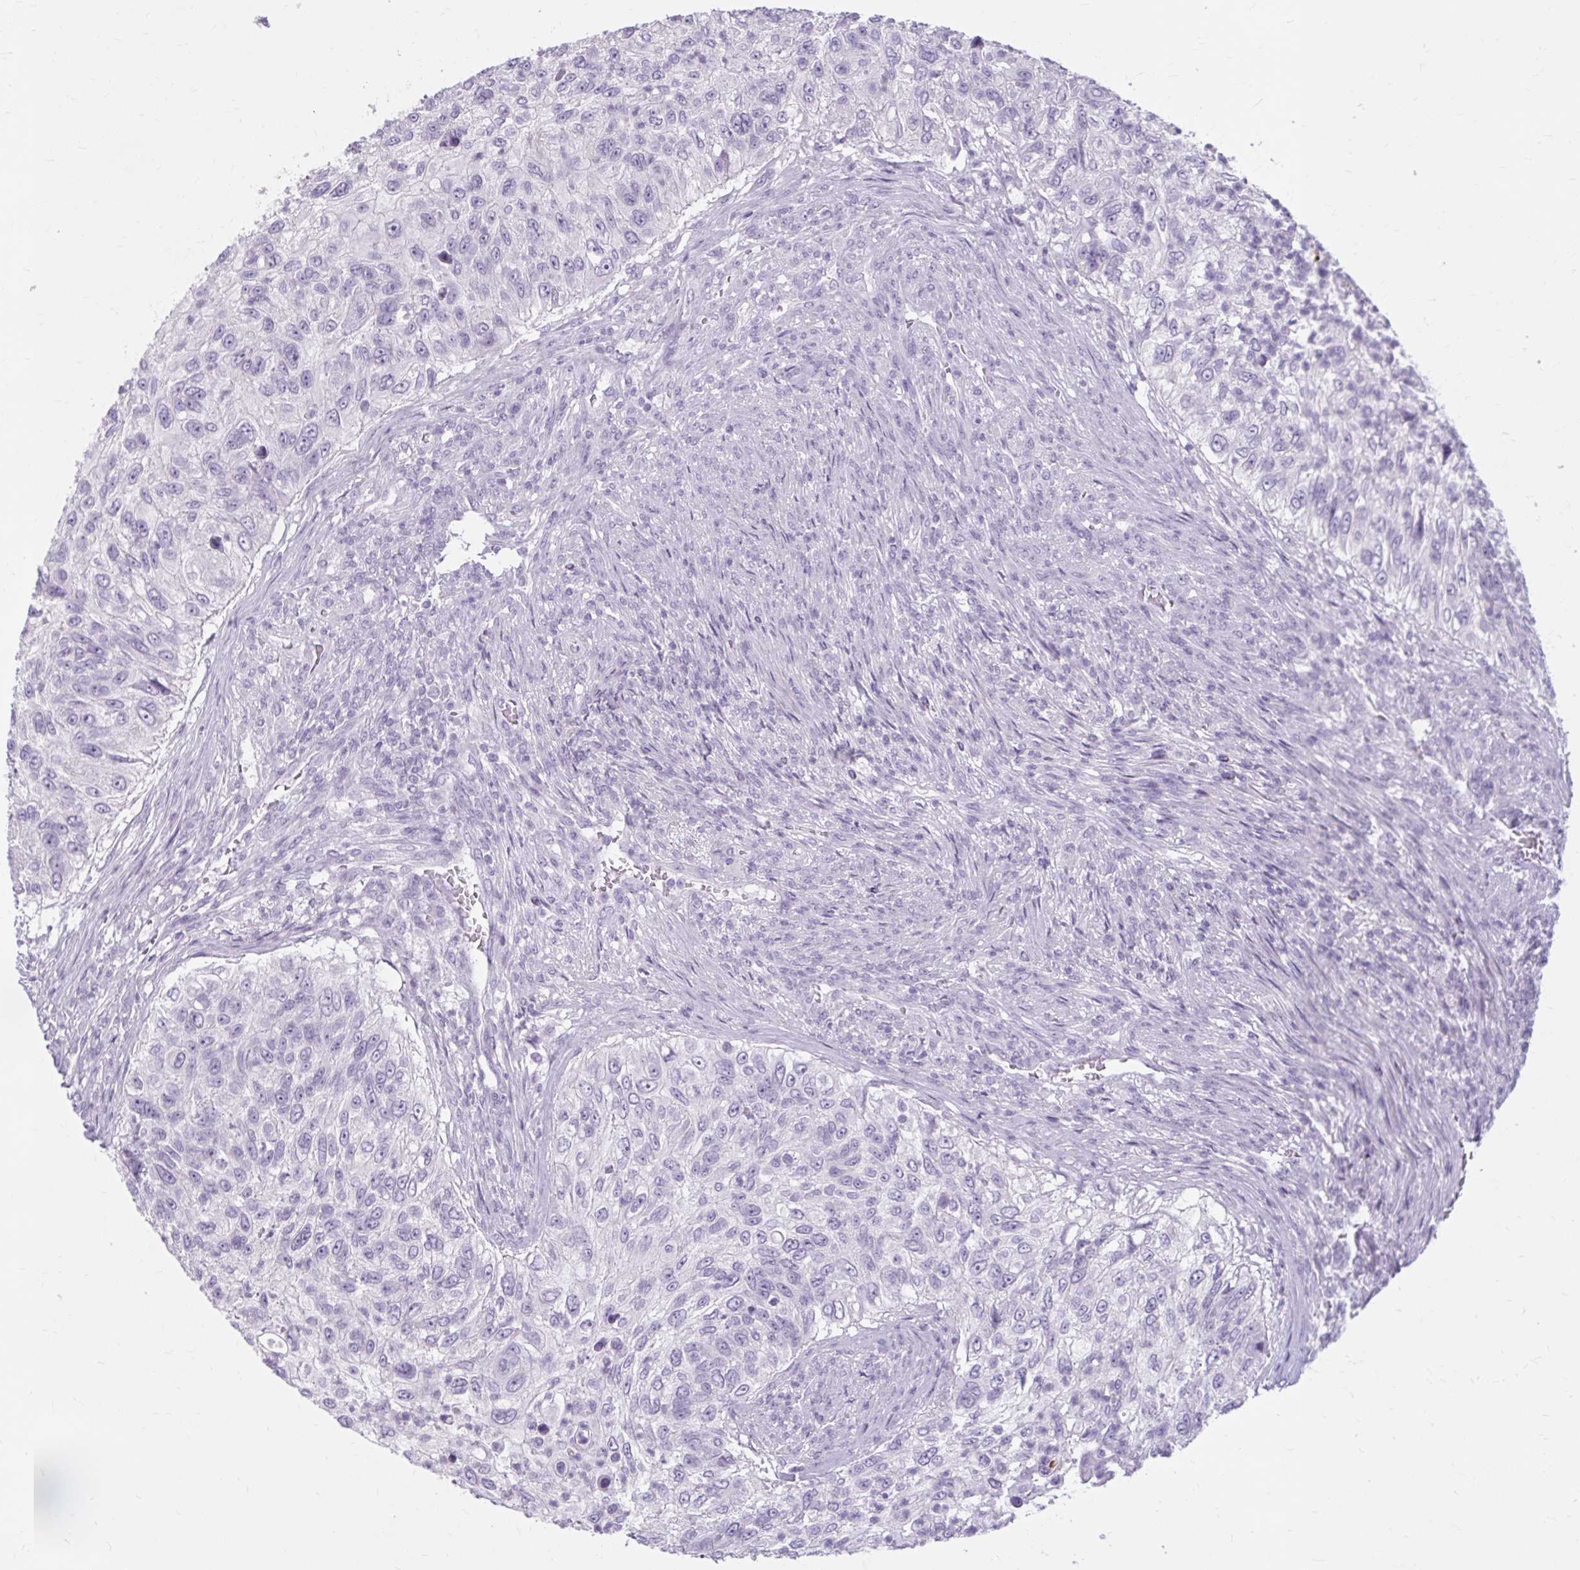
{"staining": {"intensity": "negative", "quantity": "none", "location": "none"}, "tissue": "urothelial cancer", "cell_type": "Tumor cells", "image_type": "cancer", "snomed": [{"axis": "morphology", "description": "Urothelial carcinoma, High grade"}, {"axis": "topography", "description": "Urinary bladder"}], "caption": "Immunohistochemistry (IHC) photomicrograph of neoplastic tissue: human urothelial cancer stained with DAB demonstrates no significant protein expression in tumor cells.", "gene": "OR4B1", "patient": {"sex": "female", "age": 60}}